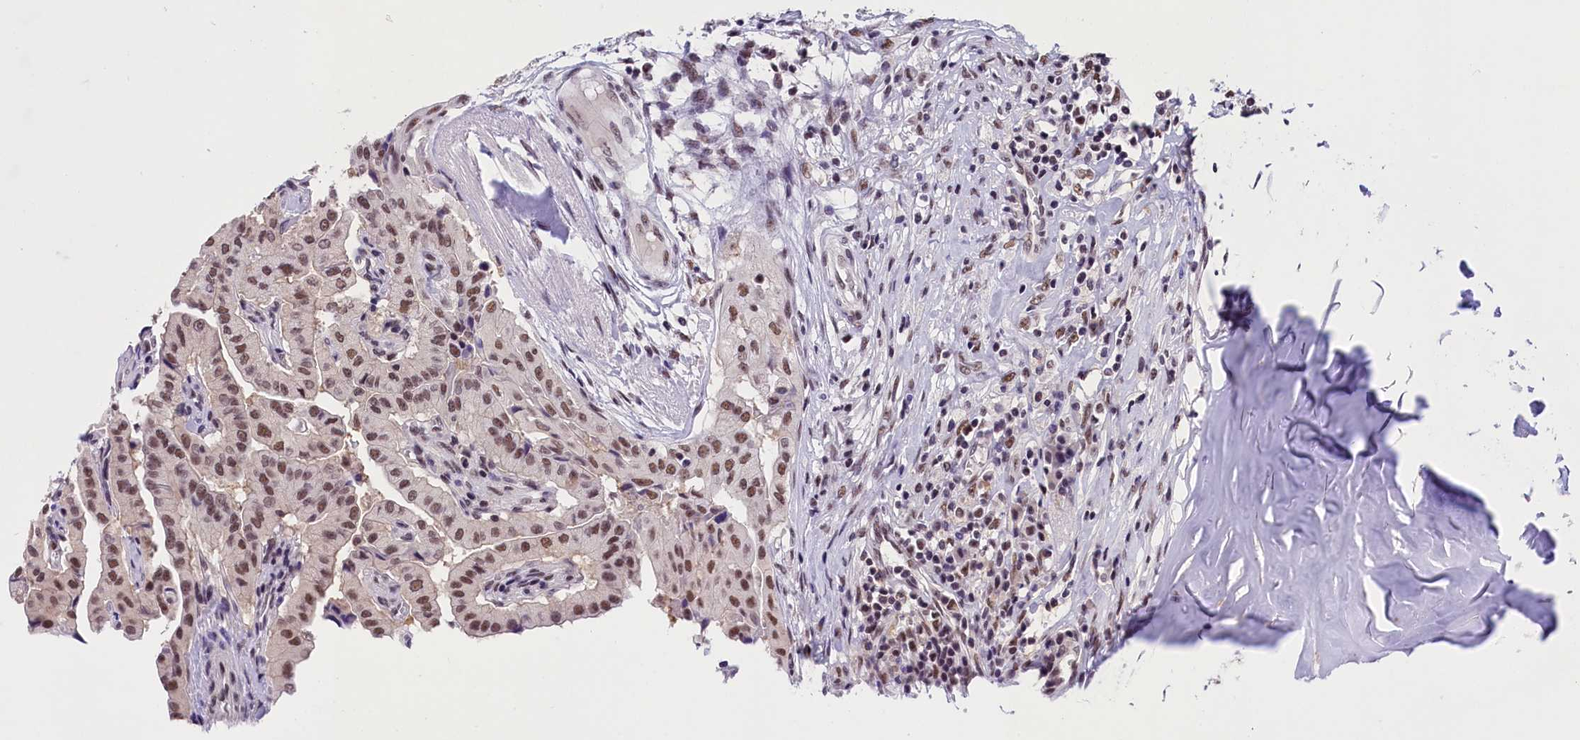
{"staining": {"intensity": "moderate", "quantity": ">75%", "location": "nuclear"}, "tissue": "thyroid cancer", "cell_type": "Tumor cells", "image_type": "cancer", "snomed": [{"axis": "morphology", "description": "Papillary adenocarcinoma, NOS"}, {"axis": "topography", "description": "Thyroid gland"}], "caption": "Protein expression analysis of human thyroid papillary adenocarcinoma reveals moderate nuclear staining in about >75% of tumor cells.", "gene": "ZC3H4", "patient": {"sex": "female", "age": 59}}